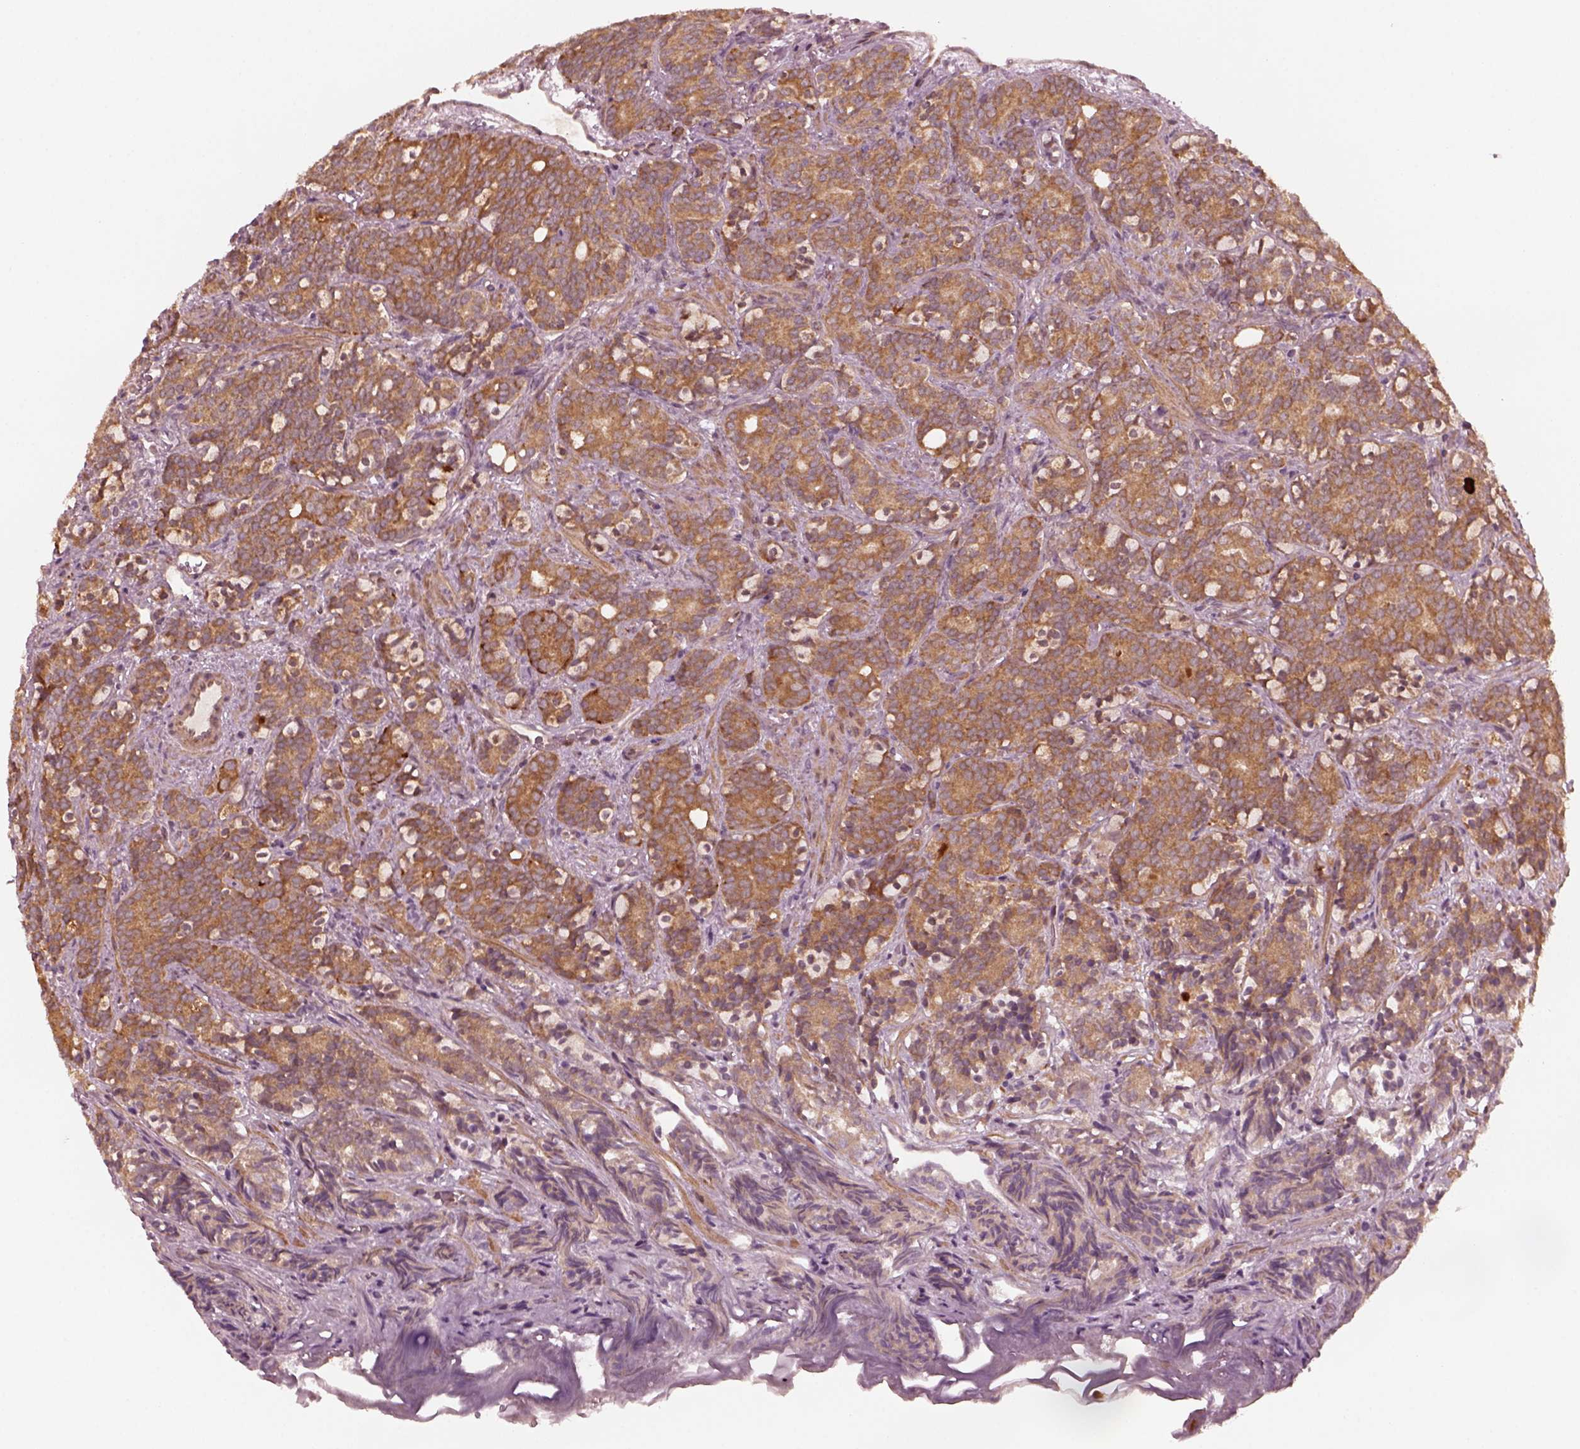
{"staining": {"intensity": "moderate", "quantity": ">75%", "location": "cytoplasmic/membranous"}, "tissue": "prostate cancer", "cell_type": "Tumor cells", "image_type": "cancer", "snomed": [{"axis": "morphology", "description": "Adenocarcinoma, High grade"}, {"axis": "topography", "description": "Prostate"}], "caption": "Prostate cancer stained with IHC exhibits moderate cytoplasmic/membranous positivity in about >75% of tumor cells.", "gene": "FAF2", "patient": {"sex": "male", "age": 84}}